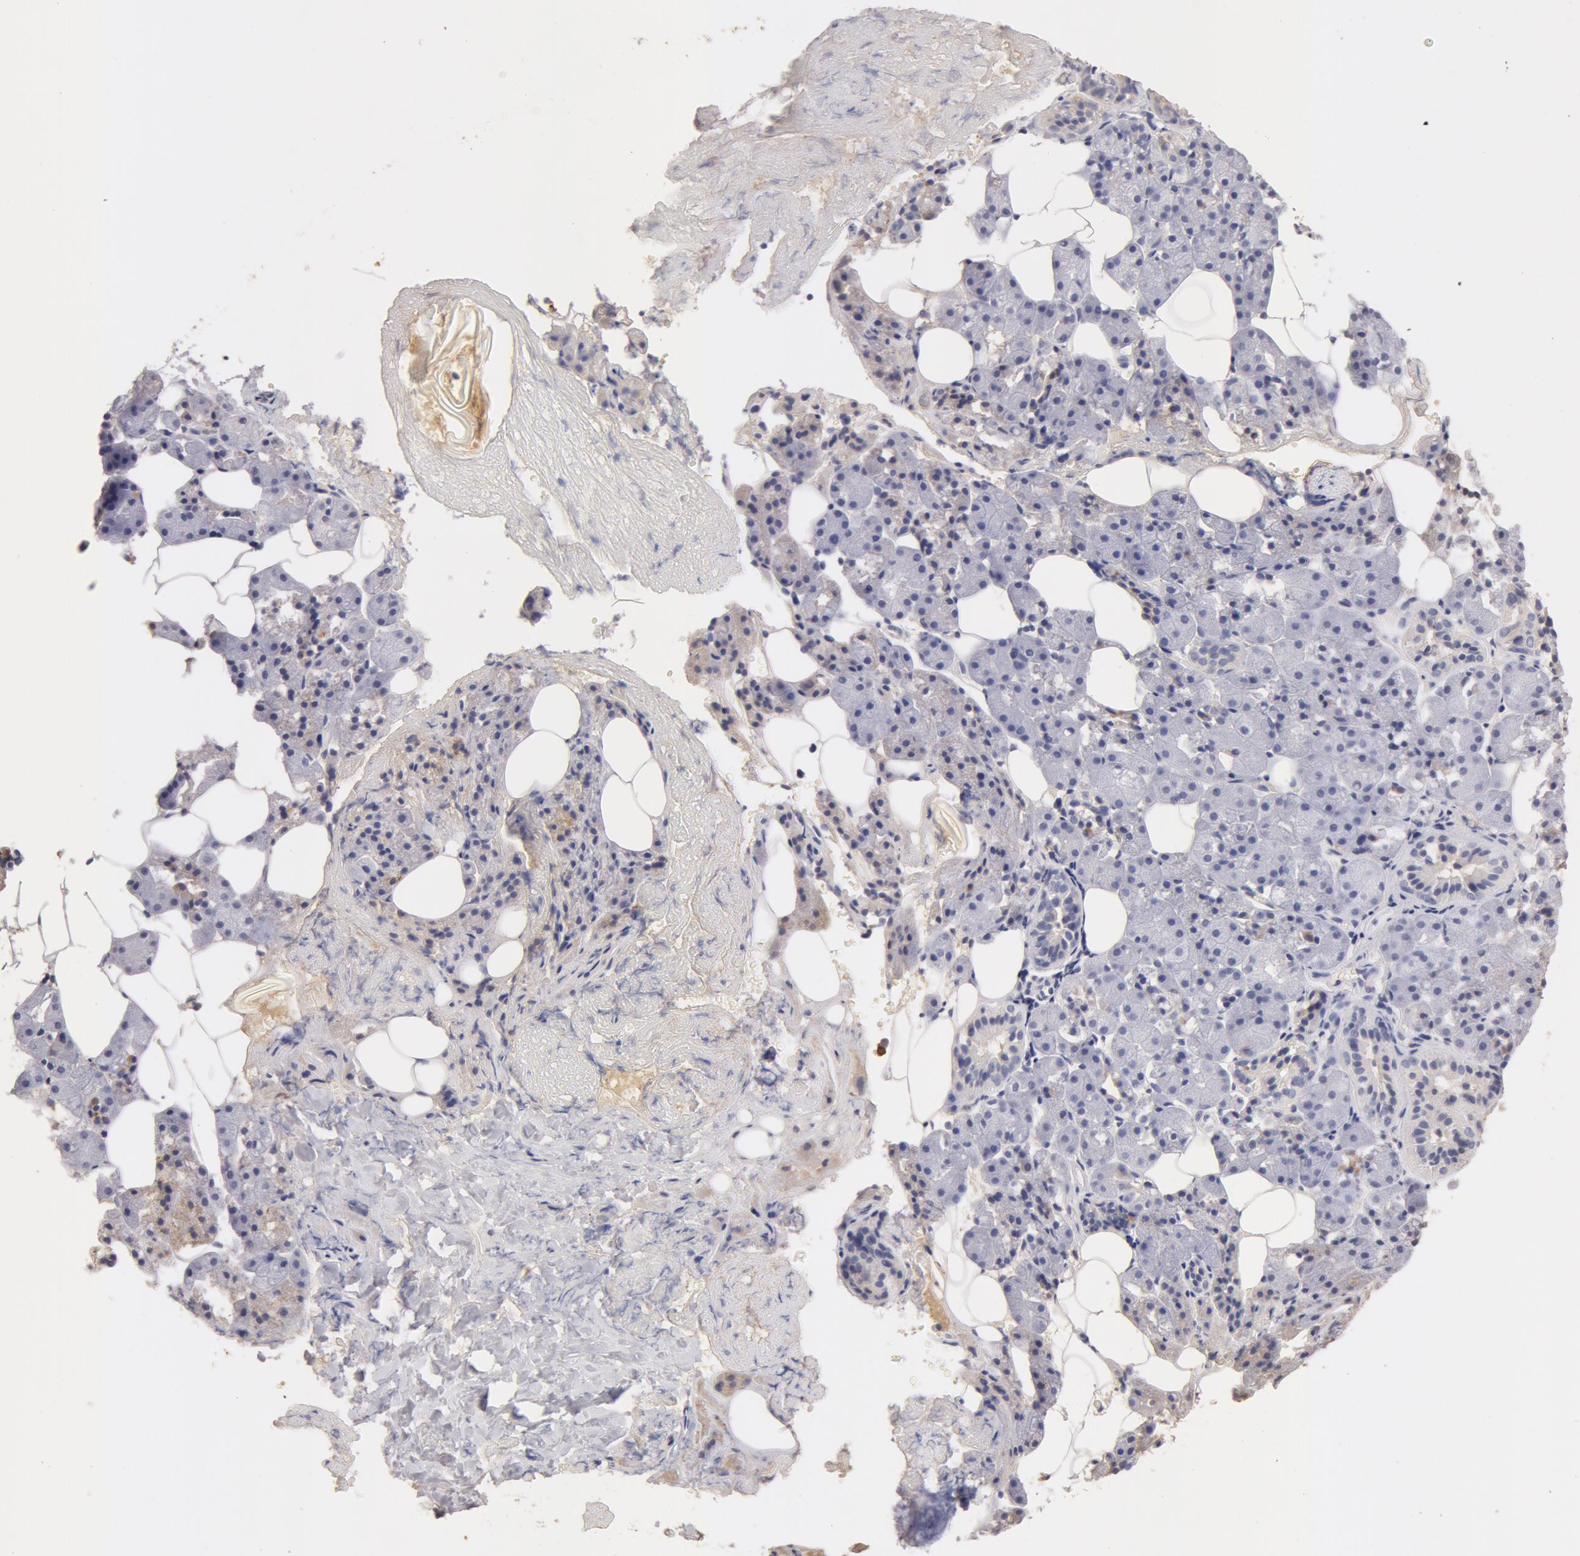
{"staining": {"intensity": "weak", "quantity": "<25%", "location": "cytoplasmic/membranous"}, "tissue": "salivary gland", "cell_type": "Glandular cells", "image_type": "normal", "snomed": [{"axis": "morphology", "description": "Normal tissue, NOS"}, {"axis": "topography", "description": "Salivary gland"}], "caption": "IHC photomicrograph of benign salivary gland: human salivary gland stained with DAB exhibits no significant protein staining in glandular cells.", "gene": "TF", "patient": {"sex": "female", "age": 55}}